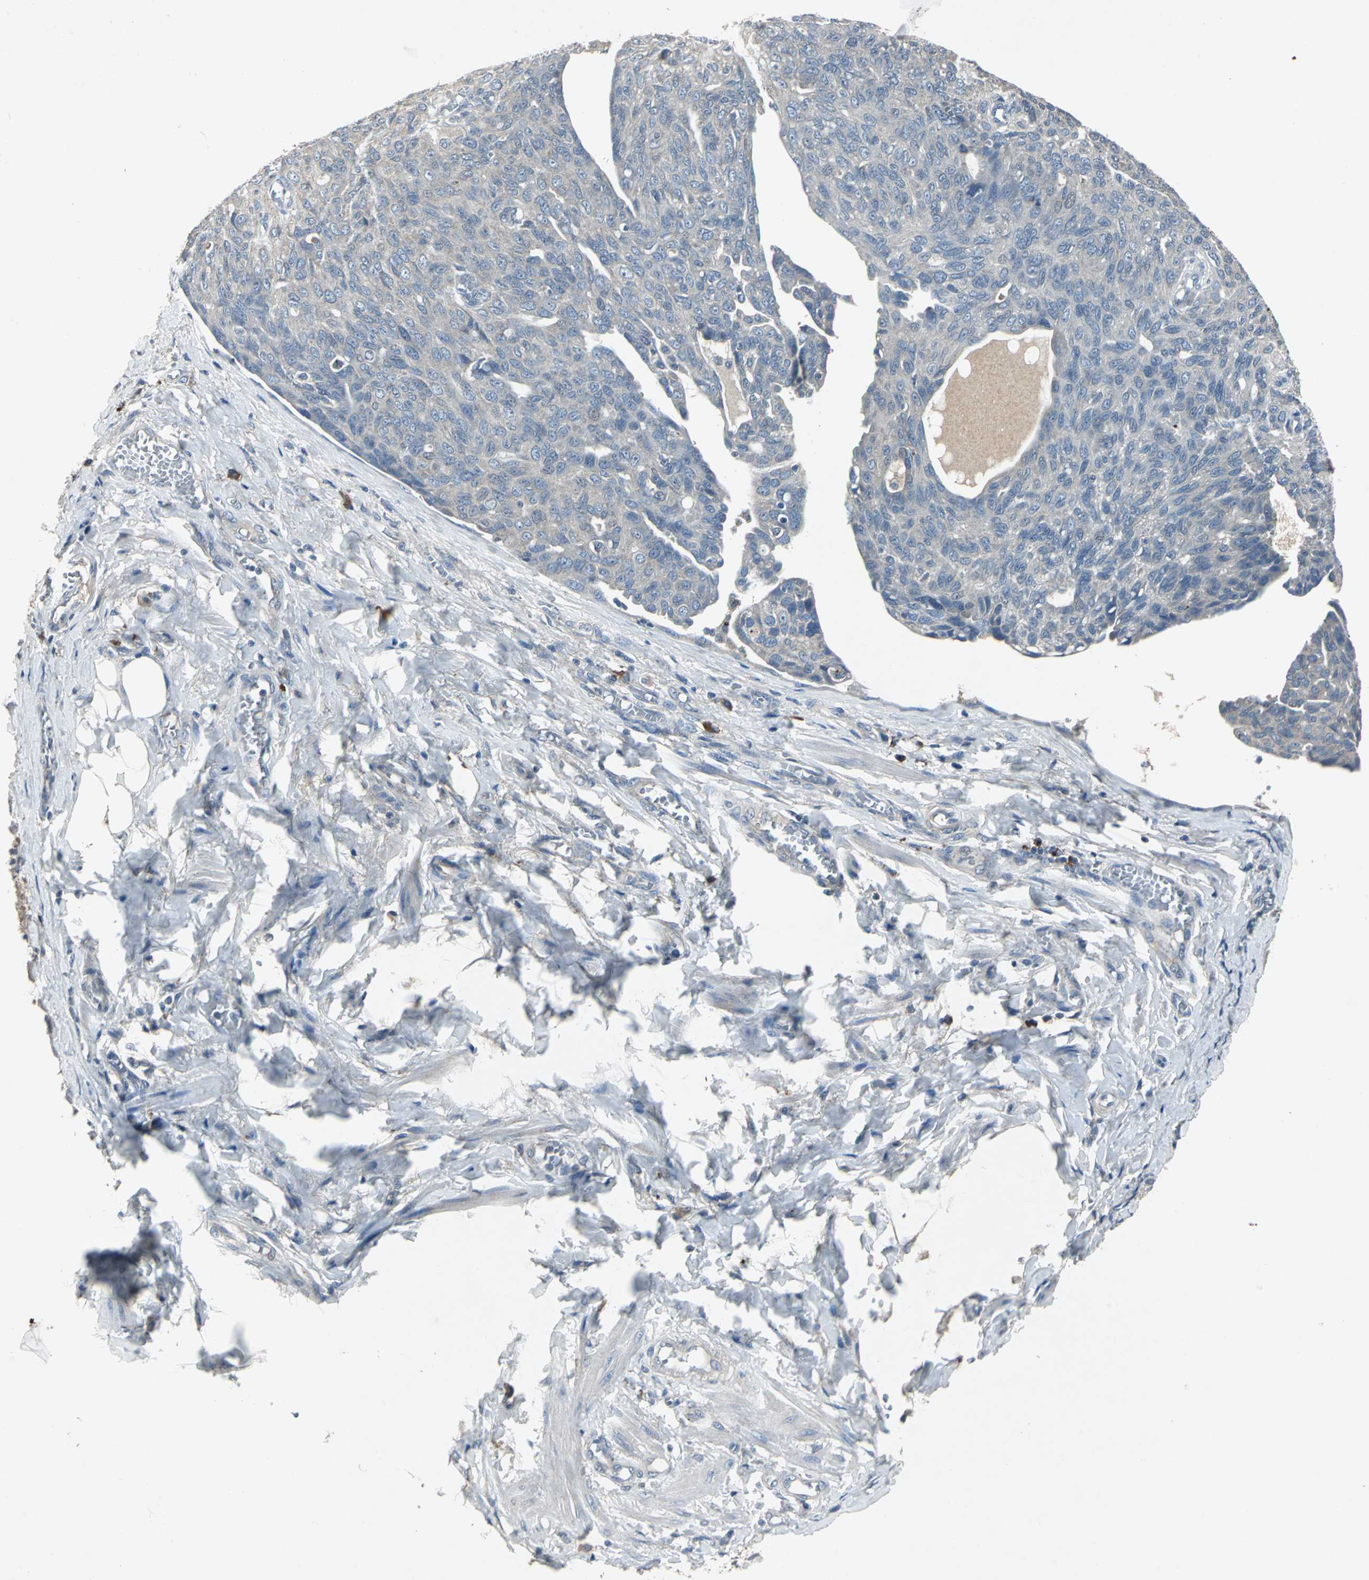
{"staining": {"intensity": "weak", "quantity": ">75%", "location": "cytoplasmic/membranous"}, "tissue": "ovarian cancer", "cell_type": "Tumor cells", "image_type": "cancer", "snomed": [{"axis": "morphology", "description": "Carcinoma, endometroid"}, {"axis": "topography", "description": "Ovary"}], "caption": "Ovarian cancer (endometroid carcinoma) was stained to show a protein in brown. There is low levels of weak cytoplasmic/membranous positivity in about >75% of tumor cells.", "gene": "SLC2A13", "patient": {"sex": "female", "age": 60}}